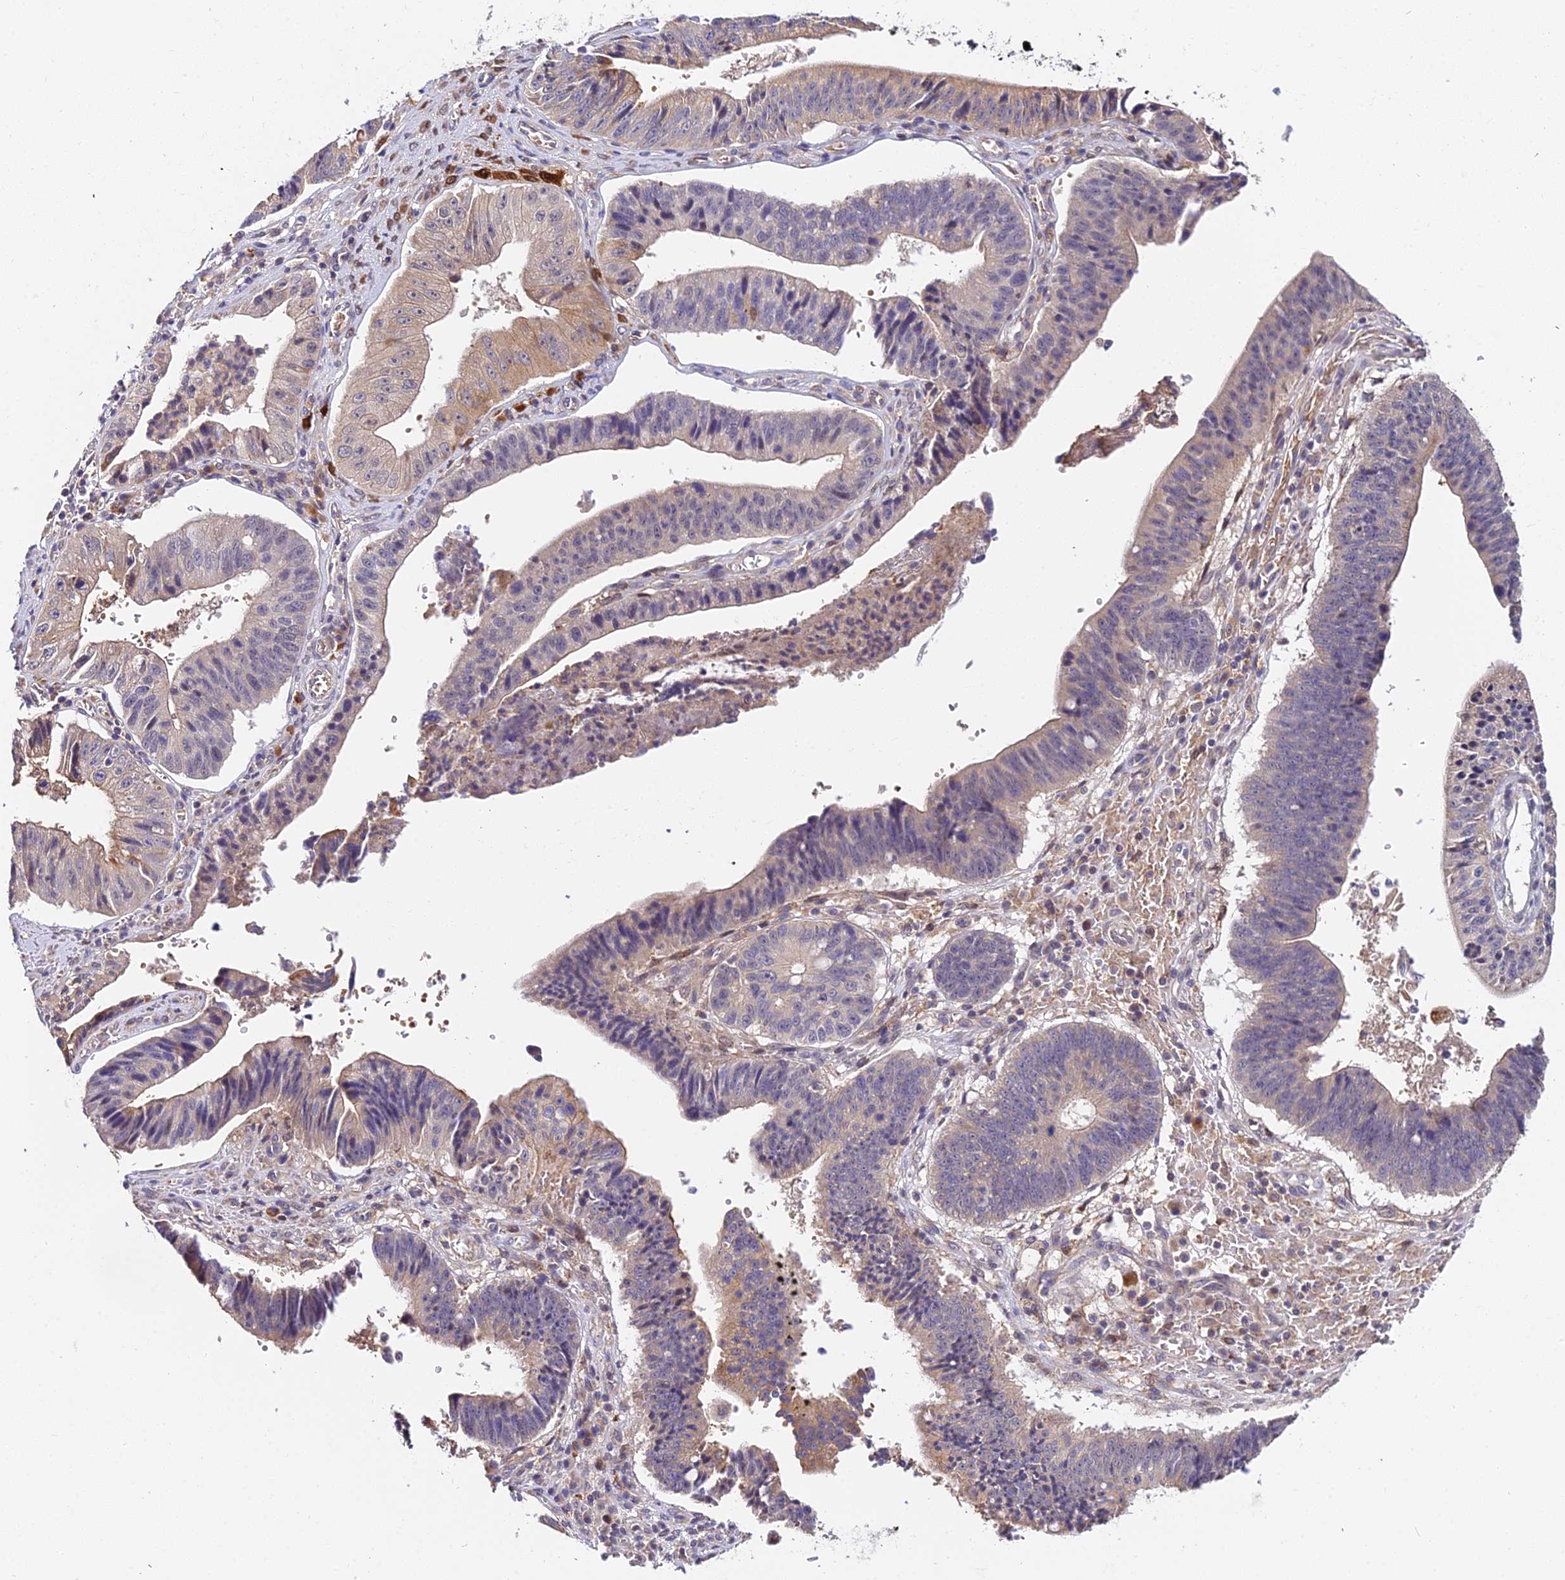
{"staining": {"intensity": "weak", "quantity": "25%-75%", "location": "cytoplasmic/membranous"}, "tissue": "stomach cancer", "cell_type": "Tumor cells", "image_type": "cancer", "snomed": [{"axis": "morphology", "description": "Adenocarcinoma, NOS"}, {"axis": "topography", "description": "Stomach"}], "caption": "Immunohistochemical staining of human stomach cancer displays low levels of weak cytoplasmic/membranous staining in about 25%-75% of tumor cells.", "gene": "ZBED8", "patient": {"sex": "male", "age": 59}}